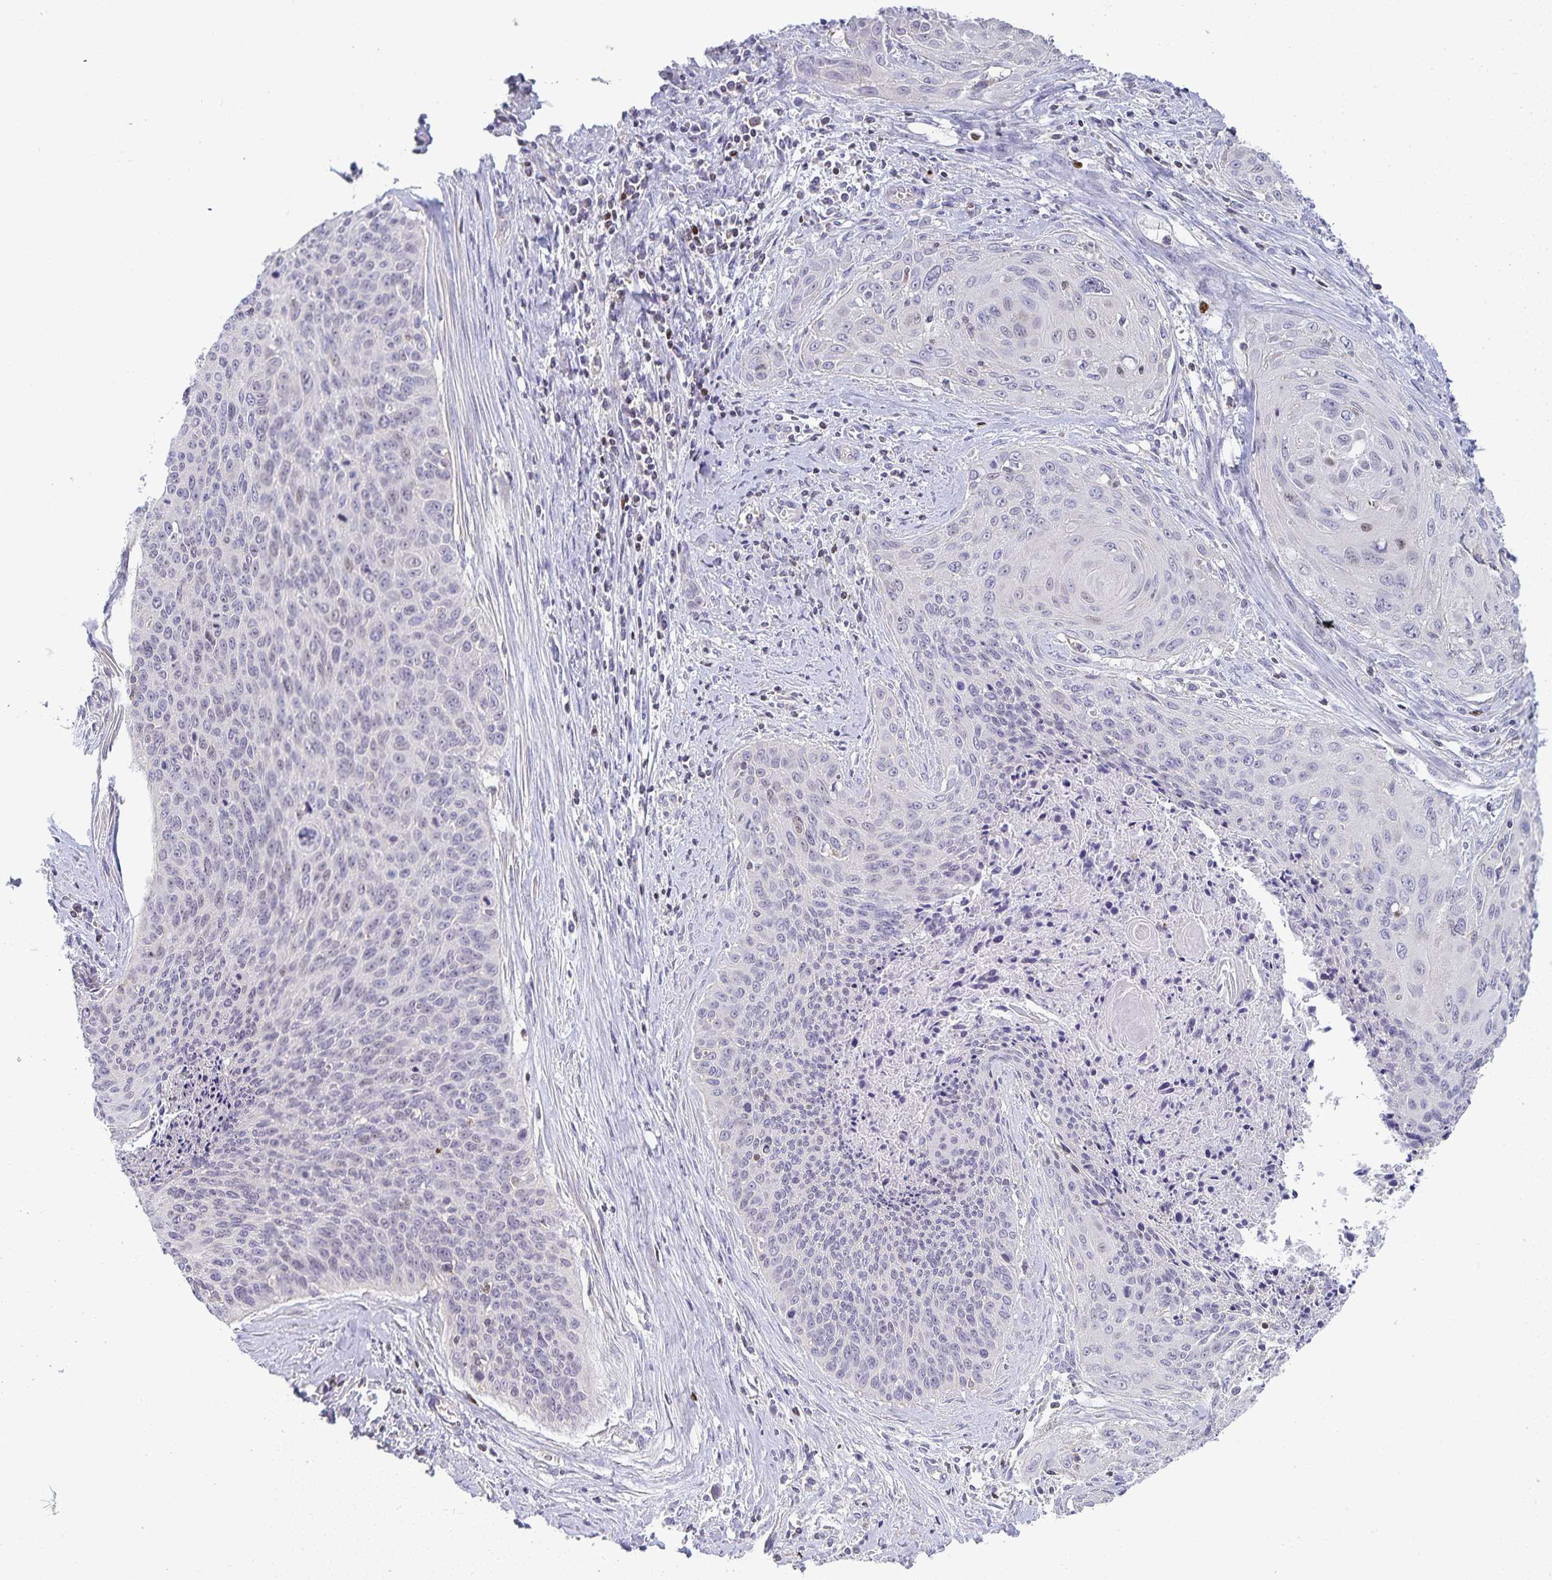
{"staining": {"intensity": "negative", "quantity": "none", "location": "none"}, "tissue": "cervical cancer", "cell_type": "Tumor cells", "image_type": "cancer", "snomed": [{"axis": "morphology", "description": "Squamous cell carcinoma, NOS"}, {"axis": "topography", "description": "Cervix"}], "caption": "Immunohistochemical staining of squamous cell carcinoma (cervical) exhibits no significant staining in tumor cells.", "gene": "GATA3", "patient": {"sex": "female", "age": 55}}